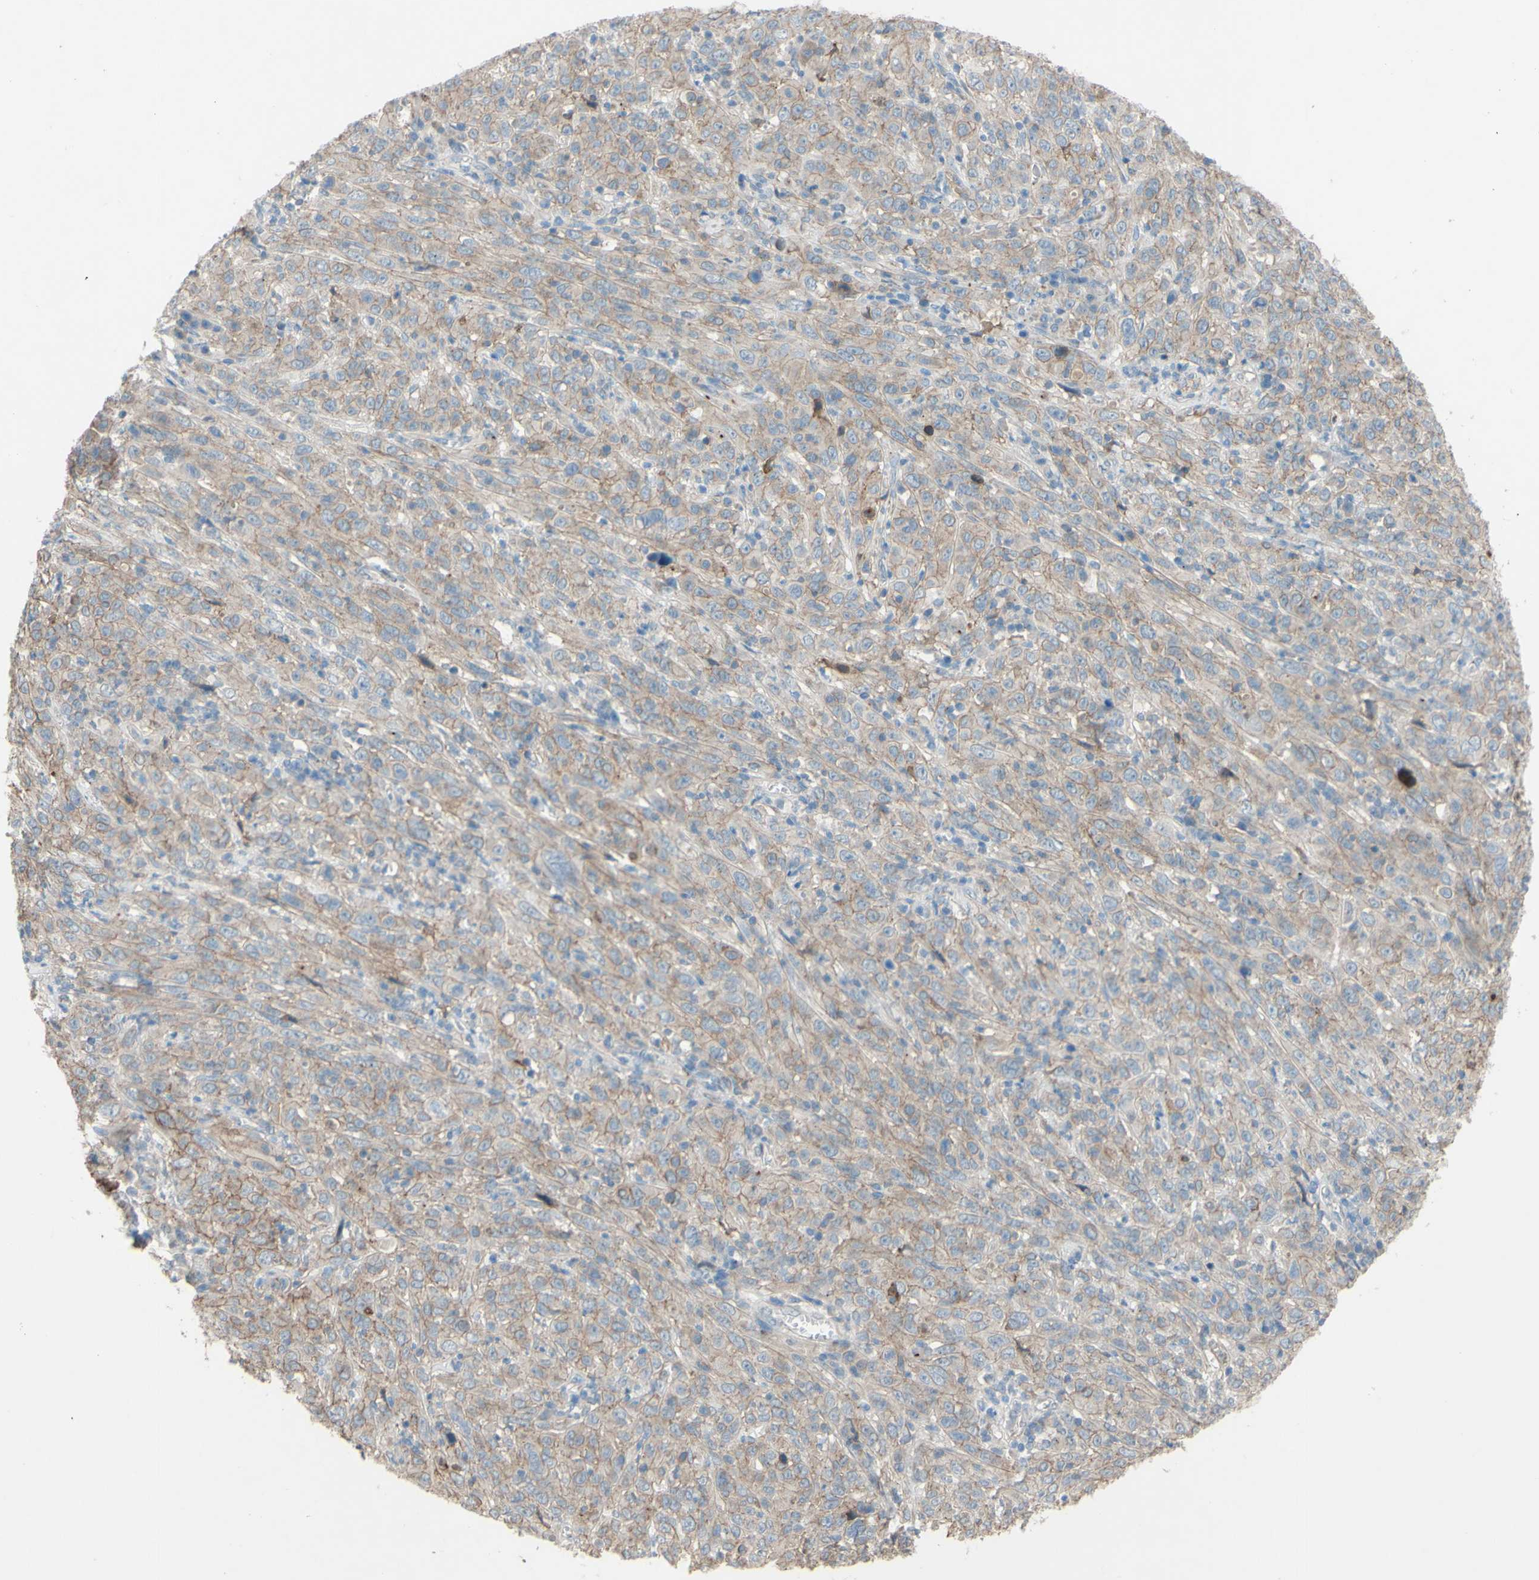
{"staining": {"intensity": "weak", "quantity": ">75%", "location": "cytoplasmic/membranous"}, "tissue": "cervical cancer", "cell_type": "Tumor cells", "image_type": "cancer", "snomed": [{"axis": "morphology", "description": "Squamous cell carcinoma, NOS"}, {"axis": "topography", "description": "Cervix"}], "caption": "This histopathology image shows IHC staining of human cervical cancer (squamous cell carcinoma), with low weak cytoplasmic/membranous expression in about >75% of tumor cells.", "gene": "CDCP1", "patient": {"sex": "female", "age": 46}}